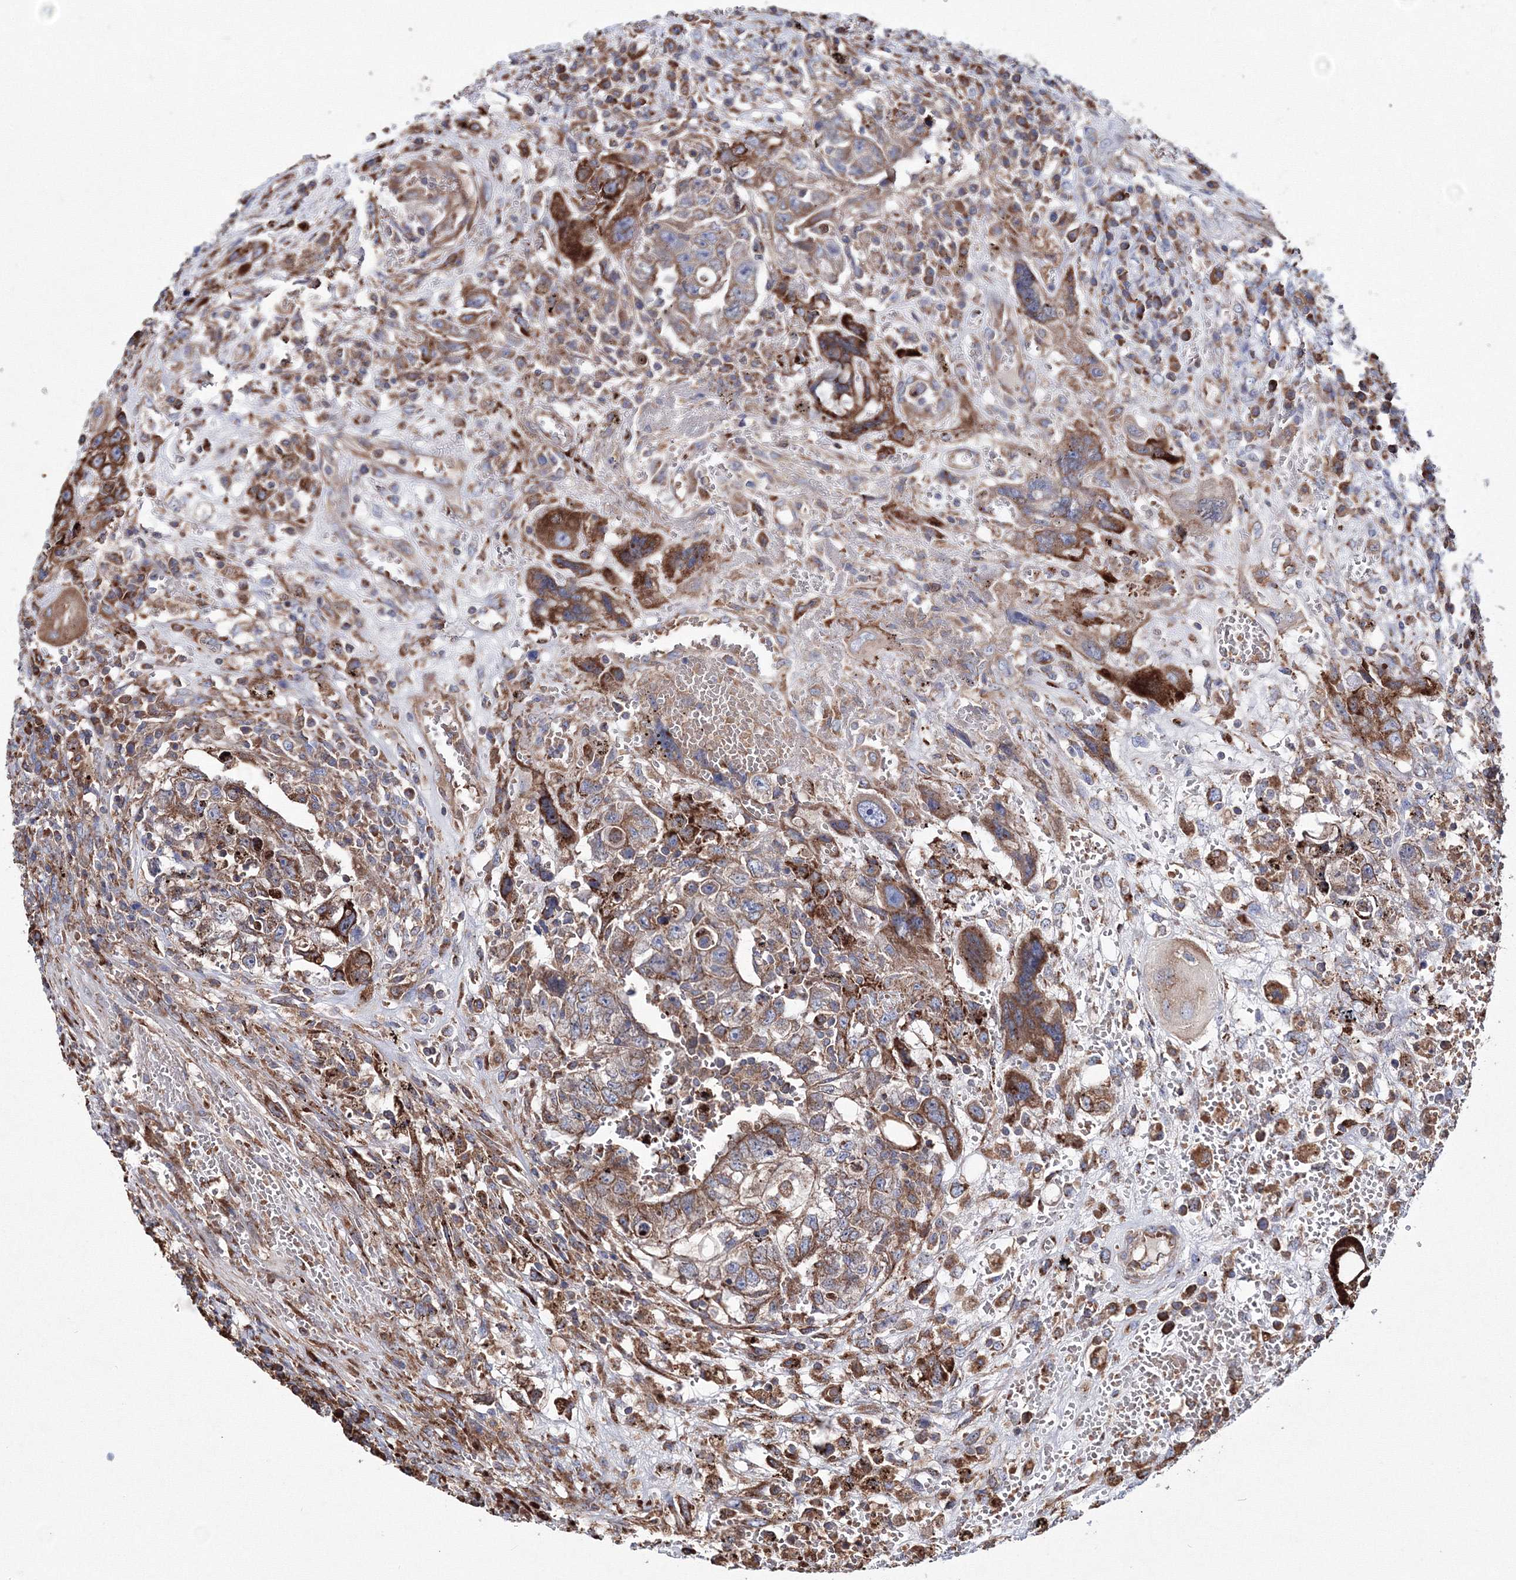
{"staining": {"intensity": "moderate", "quantity": ">75%", "location": "cytoplasmic/membranous"}, "tissue": "testis cancer", "cell_type": "Tumor cells", "image_type": "cancer", "snomed": [{"axis": "morphology", "description": "Carcinoma, Embryonal, NOS"}, {"axis": "topography", "description": "Testis"}], "caption": "Brown immunohistochemical staining in human testis cancer (embryonal carcinoma) exhibits moderate cytoplasmic/membranous positivity in about >75% of tumor cells.", "gene": "VPS8", "patient": {"sex": "male", "age": 26}}